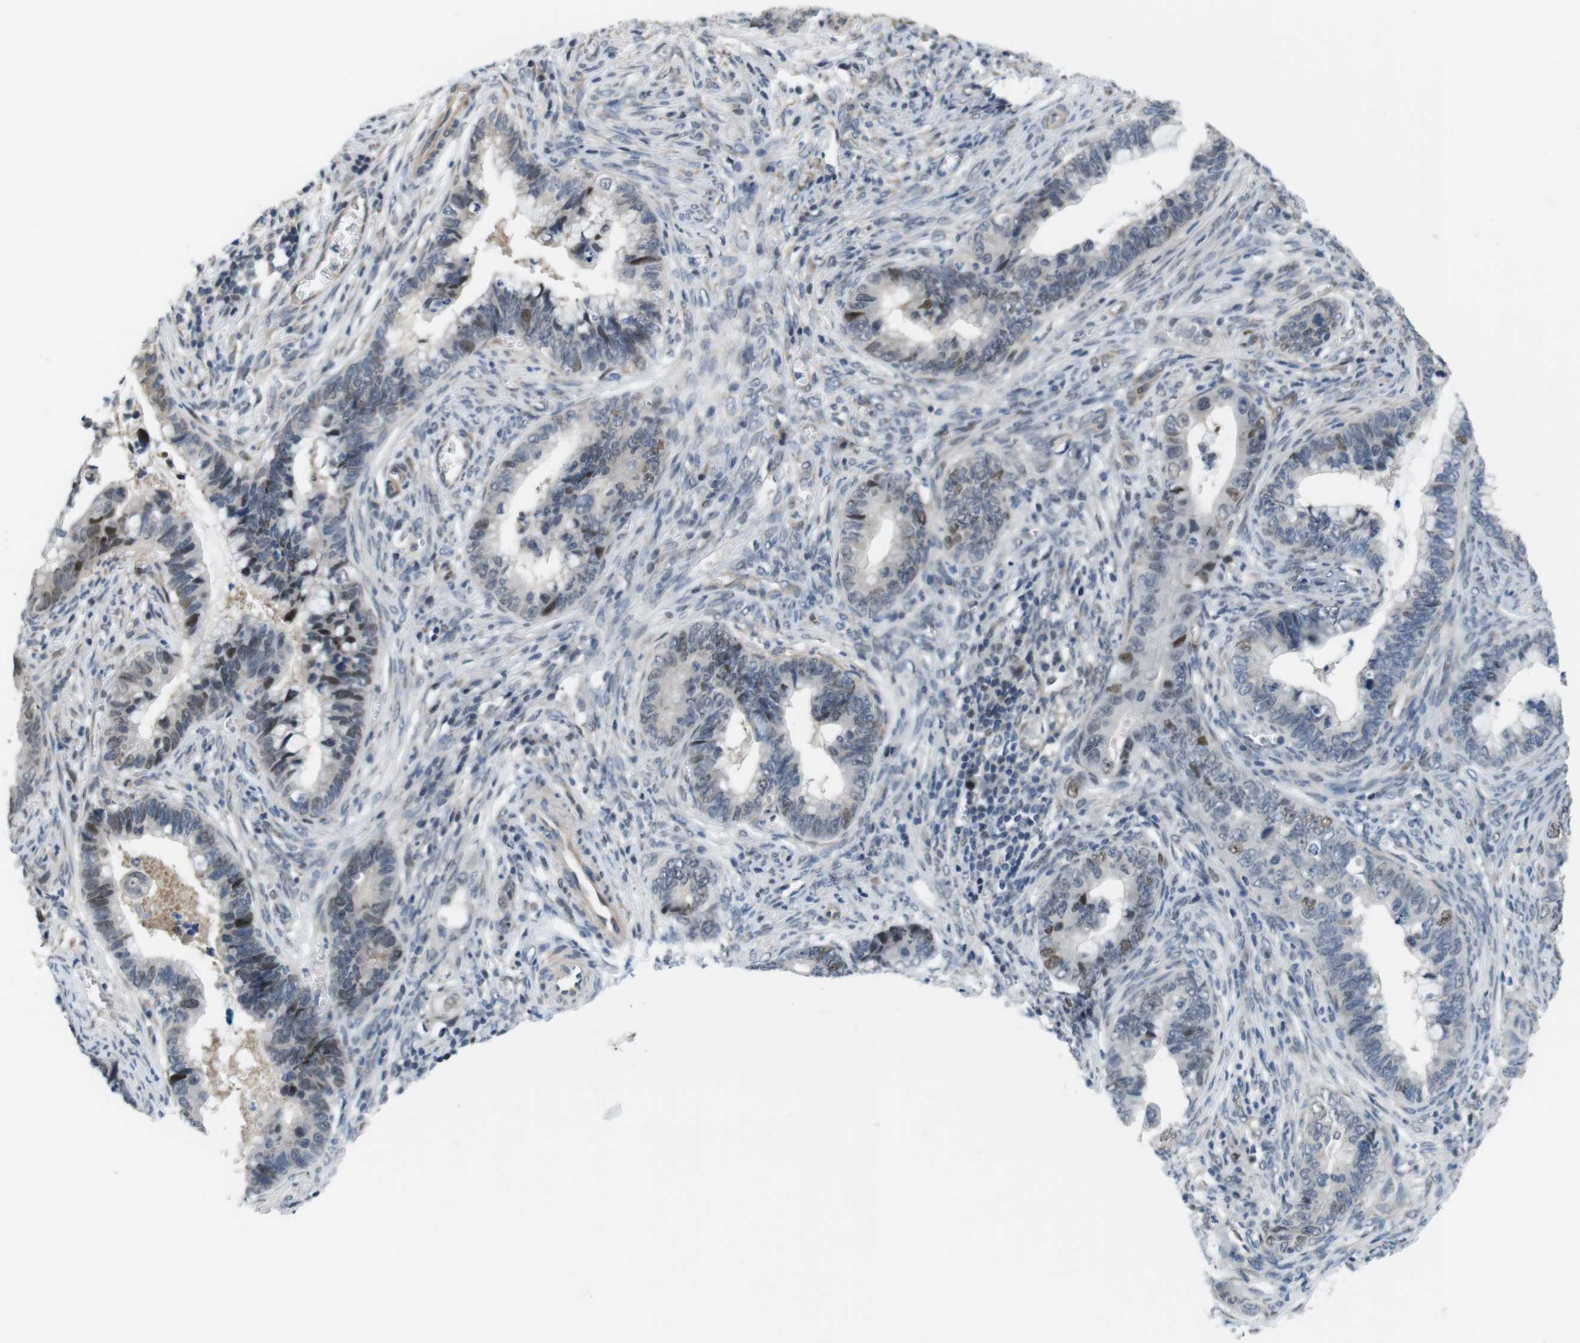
{"staining": {"intensity": "weak", "quantity": "25%-75%", "location": "nuclear"}, "tissue": "cervical cancer", "cell_type": "Tumor cells", "image_type": "cancer", "snomed": [{"axis": "morphology", "description": "Adenocarcinoma, NOS"}, {"axis": "topography", "description": "Cervix"}], "caption": "Tumor cells show weak nuclear positivity in approximately 25%-75% of cells in cervical cancer. (DAB (3,3'-diaminobenzidine) IHC, brown staining for protein, blue staining for nuclei).", "gene": "SMCO2", "patient": {"sex": "female", "age": 44}}